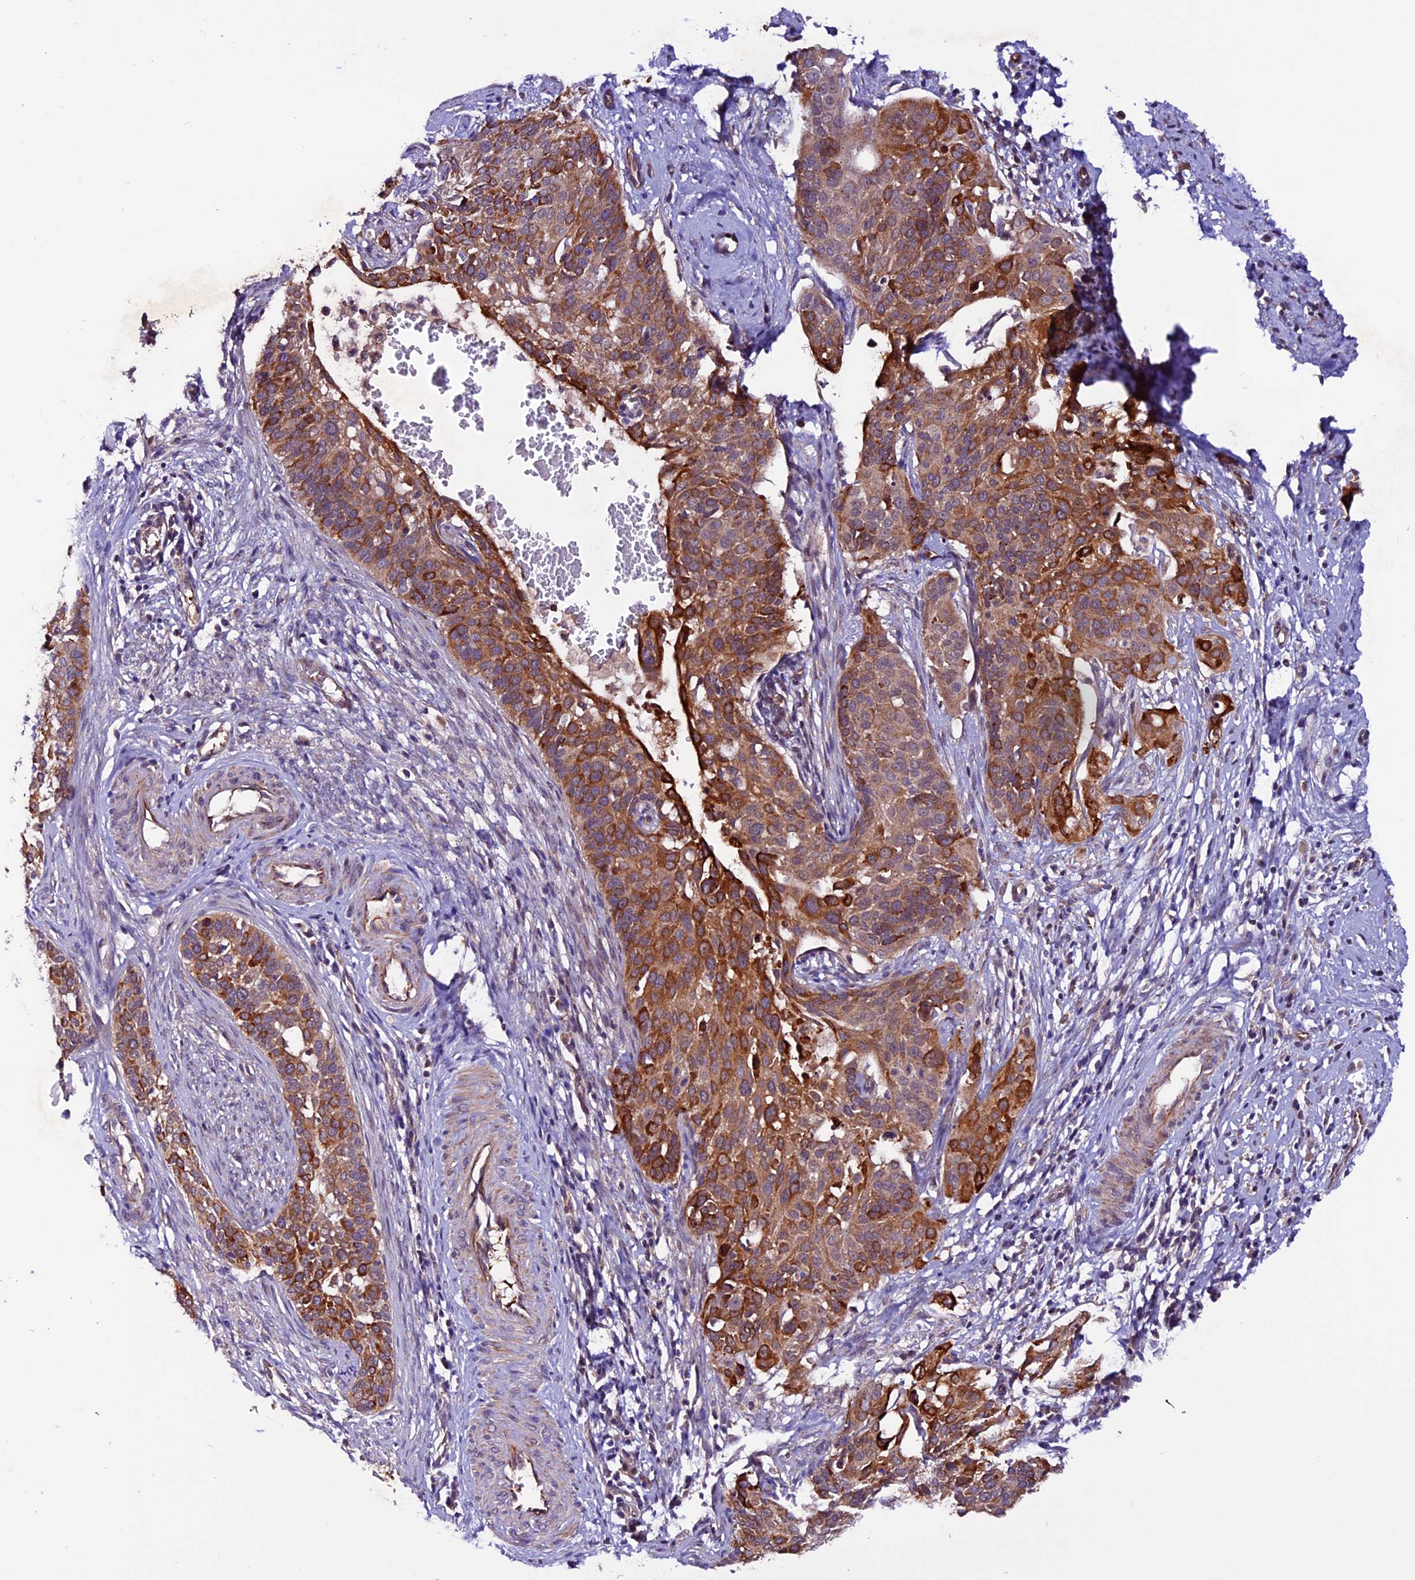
{"staining": {"intensity": "strong", "quantity": "25%-75%", "location": "cytoplasmic/membranous"}, "tissue": "cervical cancer", "cell_type": "Tumor cells", "image_type": "cancer", "snomed": [{"axis": "morphology", "description": "Squamous cell carcinoma, NOS"}, {"axis": "topography", "description": "Cervix"}], "caption": "Squamous cell carcinoma (cervical) stained with DAB IHC reveals high levels of strong cytoplasmic/membranous positivity in approximately 25%-75% of tumor cells. Using DAB (3,3'-diaminobenzidine) (brown) and hematoxylin (blue) stains, captured at high magnification using brightfield microscopy.", "gene": "RINL", "patient": {"sex": "female", "age": 44}}